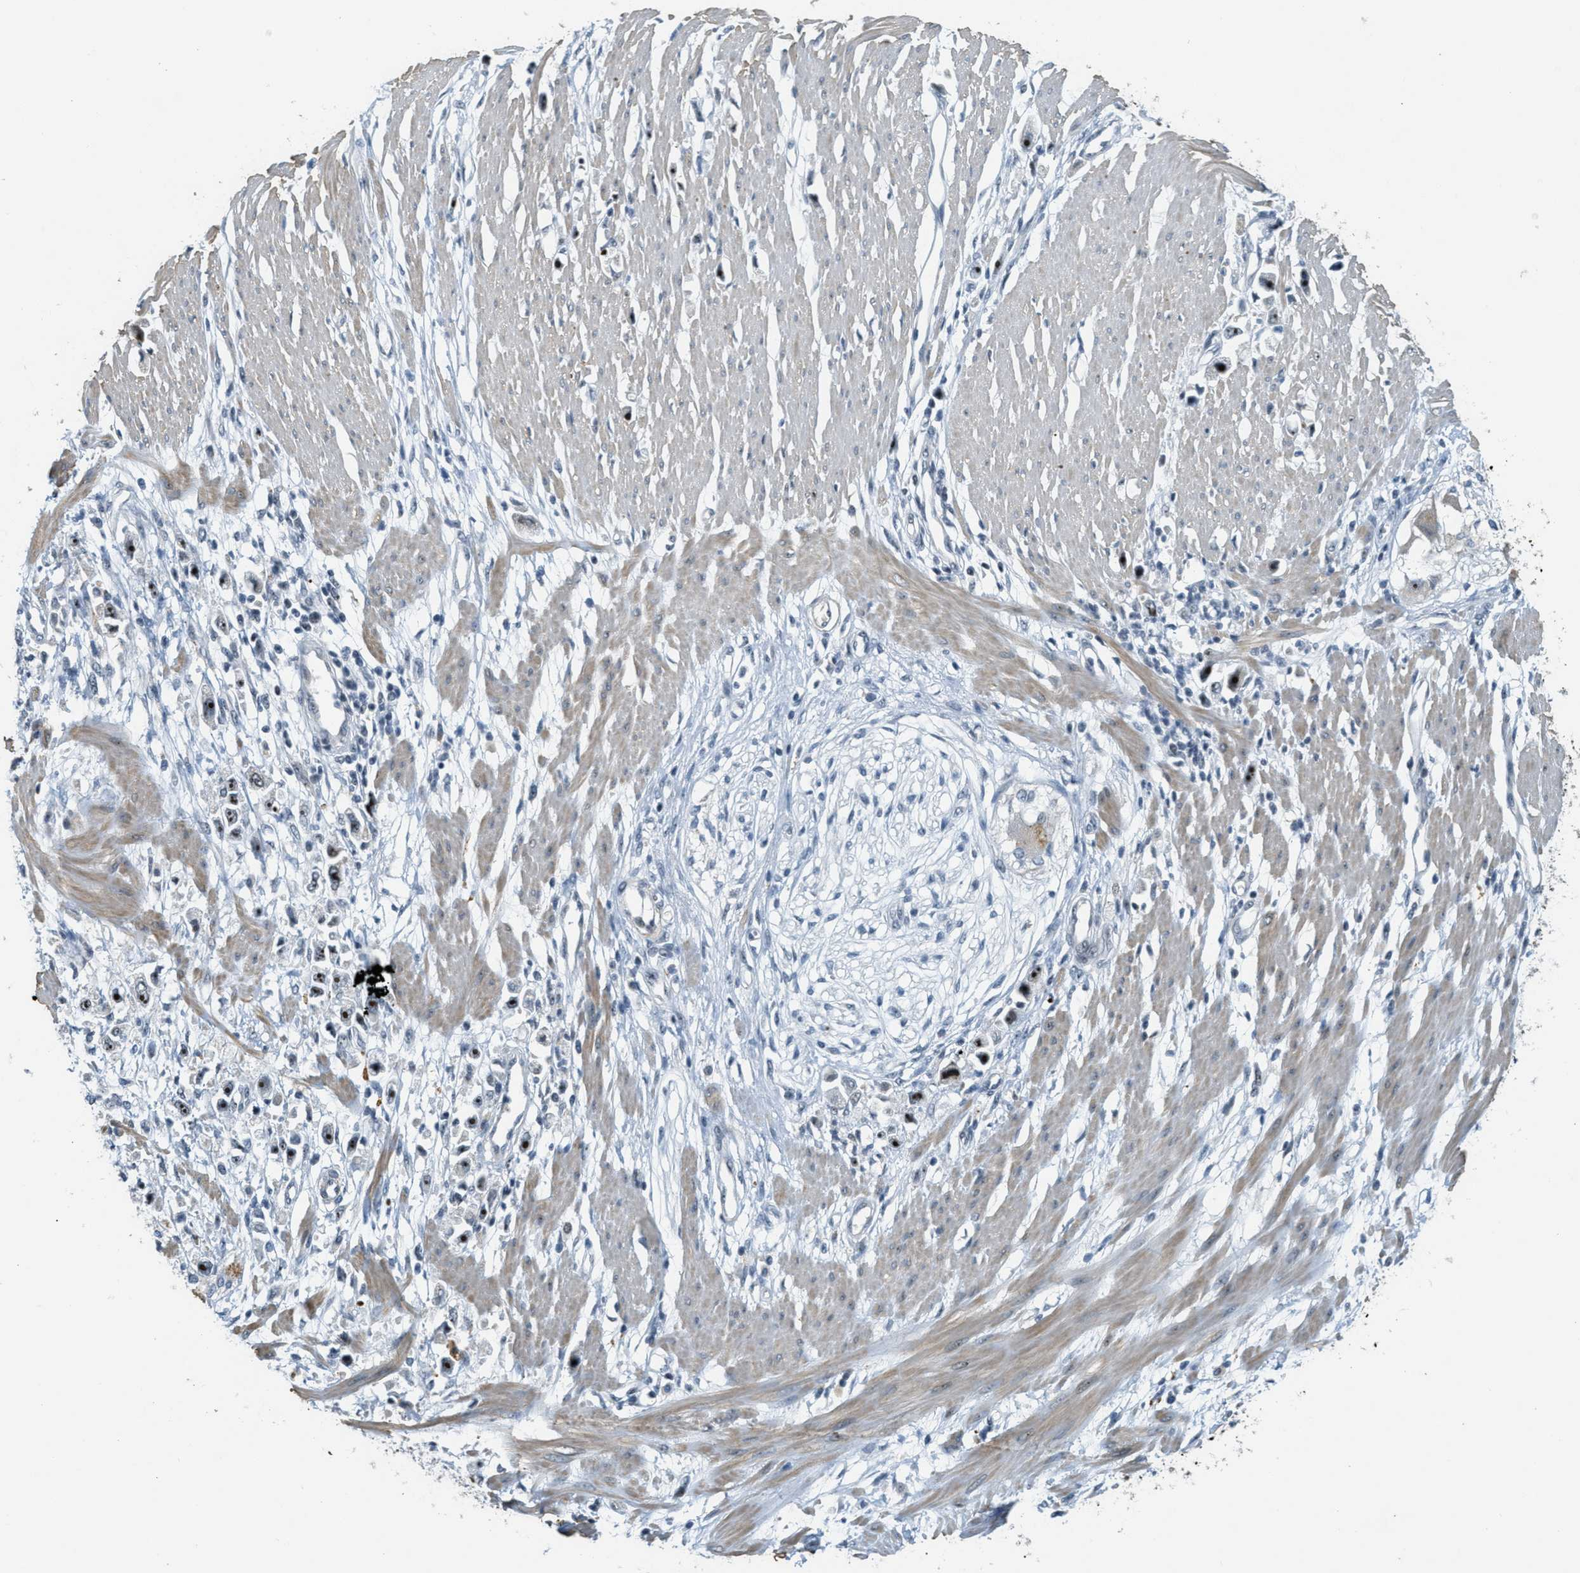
{"staining": {"intensity": "strong", "quantity": "<25%", "location": "nuclear"}, "tissue": "stomach cancer", "cell_type": "Tumor cells", "image_type": "cancer", "snomed": [{"axis": "morphology", "description": "Adenocarcinoma, NOS"}, {"axis": "topography", "description": "Stomach"}], "caption": "Adenocarcinoma (stomach) stained with a brown dye displays strong nuclear positive staining in about <25% of tumor cells.", "gene": "DDX47", "patient": {"sex": "female", "age": 59}}